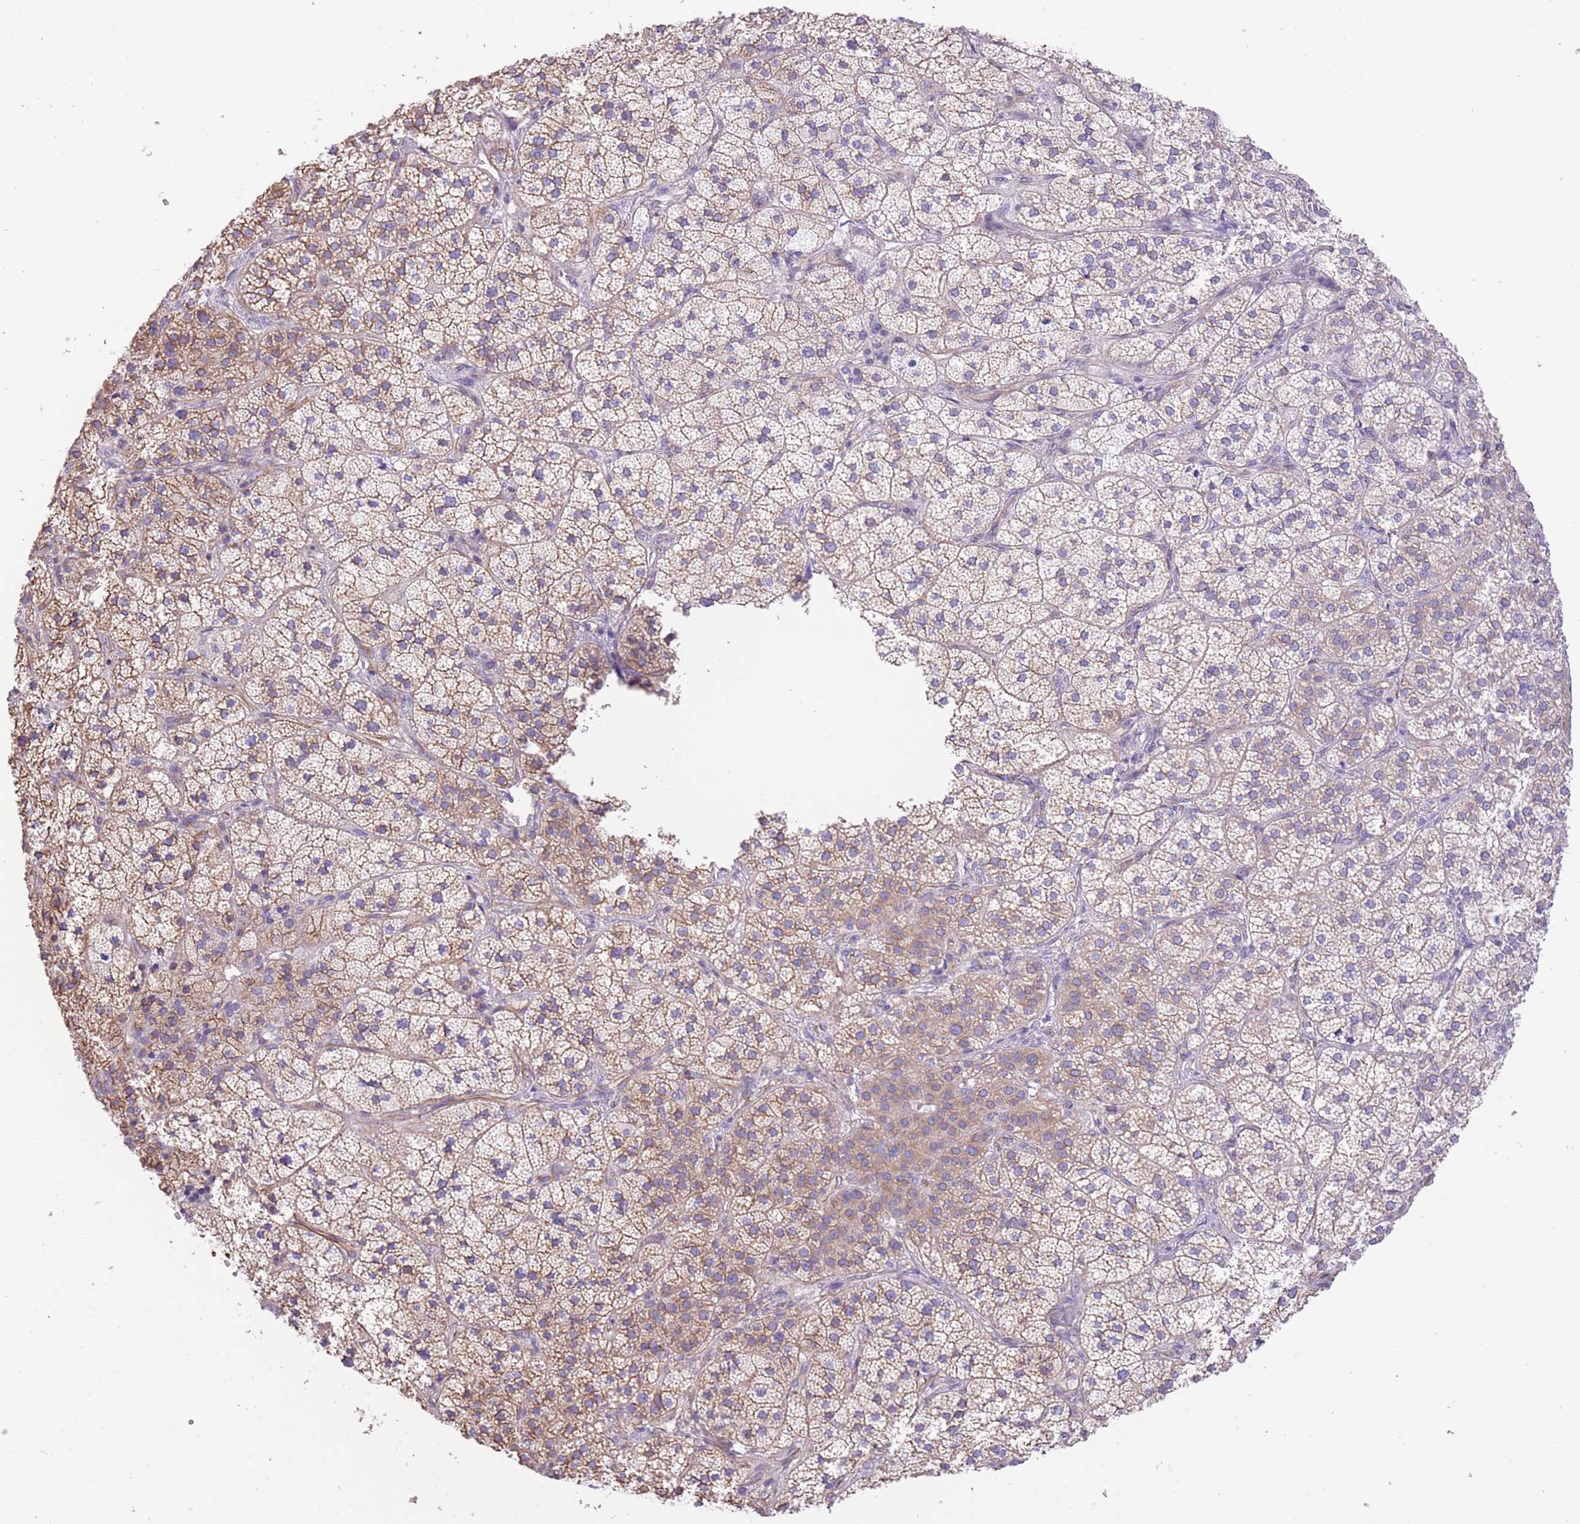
{"staining": {"intensity": "moderate", "quantity": "25%-75%", "location": "cytoplasmic/membranous"}, "tissue": "adrenal gland", "cell_type": "Glandular cells", "image_type": "normal", "snomed": [{"axis": "morphology", "description": "Normal tissue, NOS"}, {"axis": "topography", "description": "Adrenal gland"}], "caption": "Immunohistochemistry image of normal adrenal gland stained for a protein (brown), which displays medium levels of moderate cytoplasmic/membranous expression in about 25%-75% of glandular cells.", "gene": "RHOU", "patient": {"sex": "female", "age": 58}}